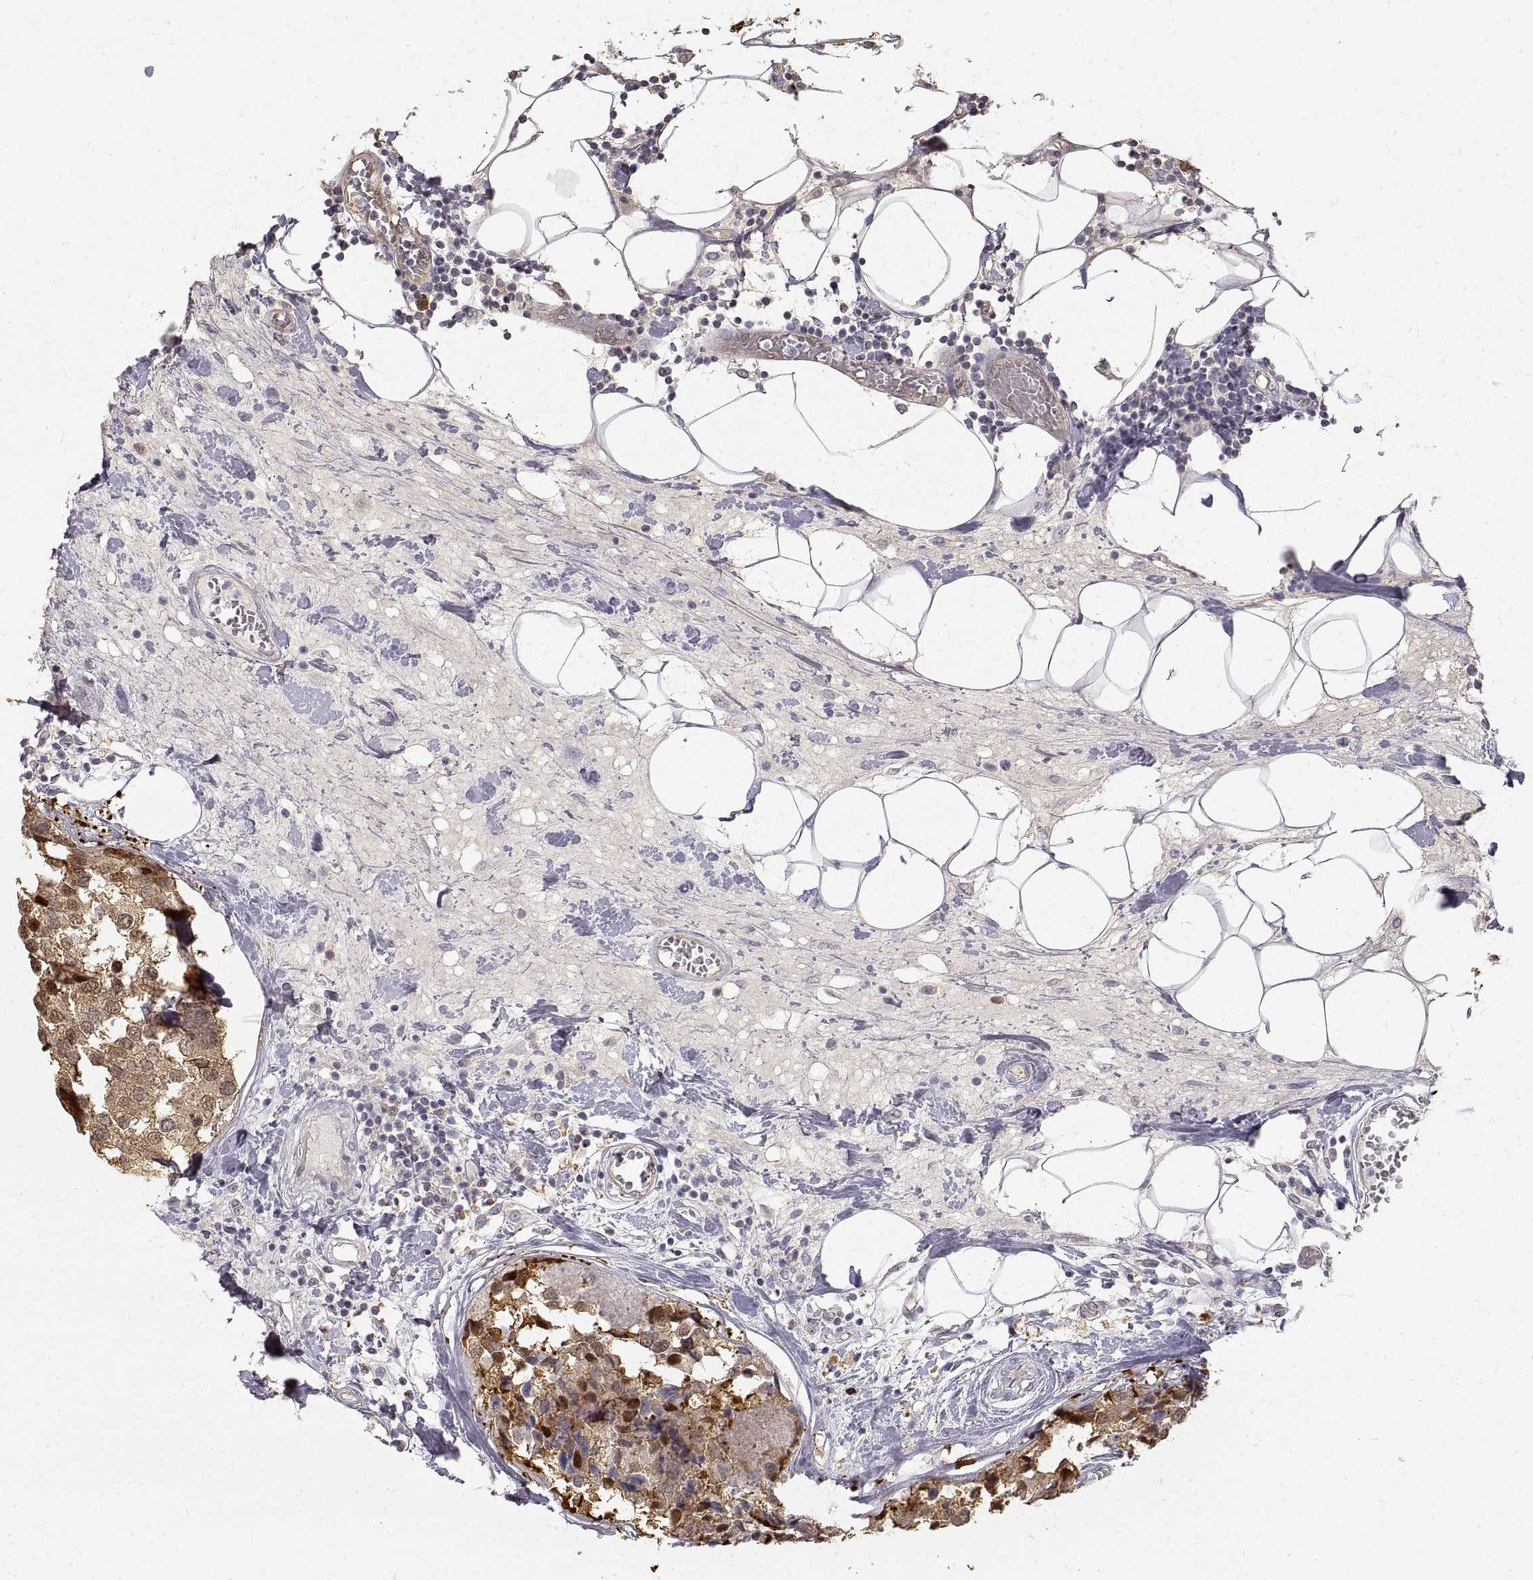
{"staining": {"intensity": "moderate", "quantity": "25%-75%", "location": "cytoplasmic/membranous"}, "tissue": "breast cancer", "cell_type": "Tumor cells", "image_type": "cancer", "snomed": [{"axis": "morphology", "description": "Lobular carcinoma"}, {"axis": "topography", "description": "Breast"}], "caption": "Approximately 25%-75% of tumor cells in breast cancer (lobular carcinoma) display moderate cytoplasmic/membranous protein staining as visualized by brown immunohistochemical staining.", "gene": "HSP90AB1", "patient": {"sex": "female", "age": 59}}